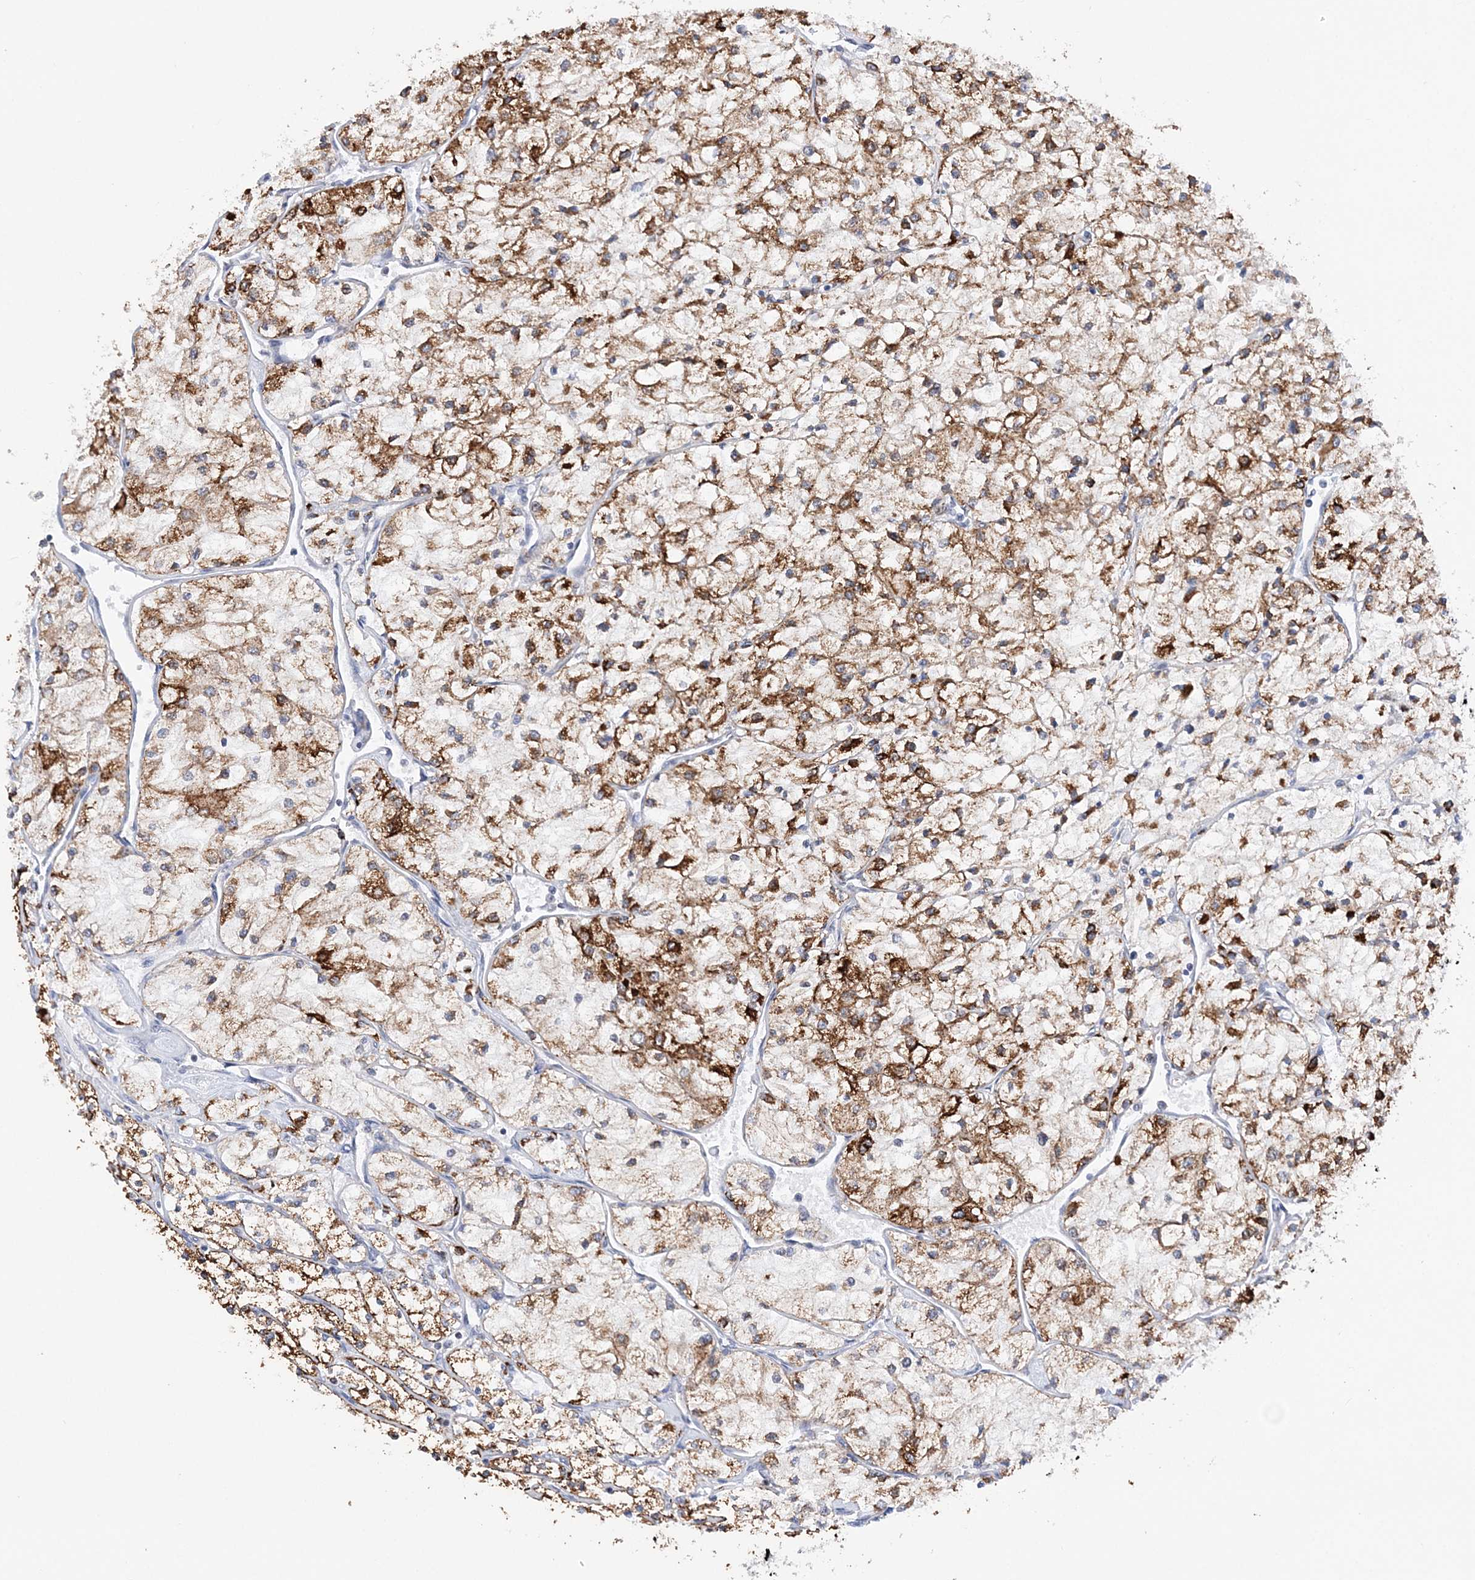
{"staining": {"intensity": "moderate", "quantity": ">75%", "location": "cytoplasmic/membranous"}, "tissue": "renal cancer", "cell_type": "Tumor cells", "image_type": "cancer", "snomed": [{"axis": "morphology", "description": "Adenocarcinoma, NOS"}, {"axis": "topography", "description": "Kidney"}], "caption": "Brown immunohistochemical staining in adenocarcinoma (renal) reveals moderate cytoplasmic/membranous expression in about >75% of tumor cells.", "gene": "NIT2", "patient": {"sex": "male", "age": 80}}